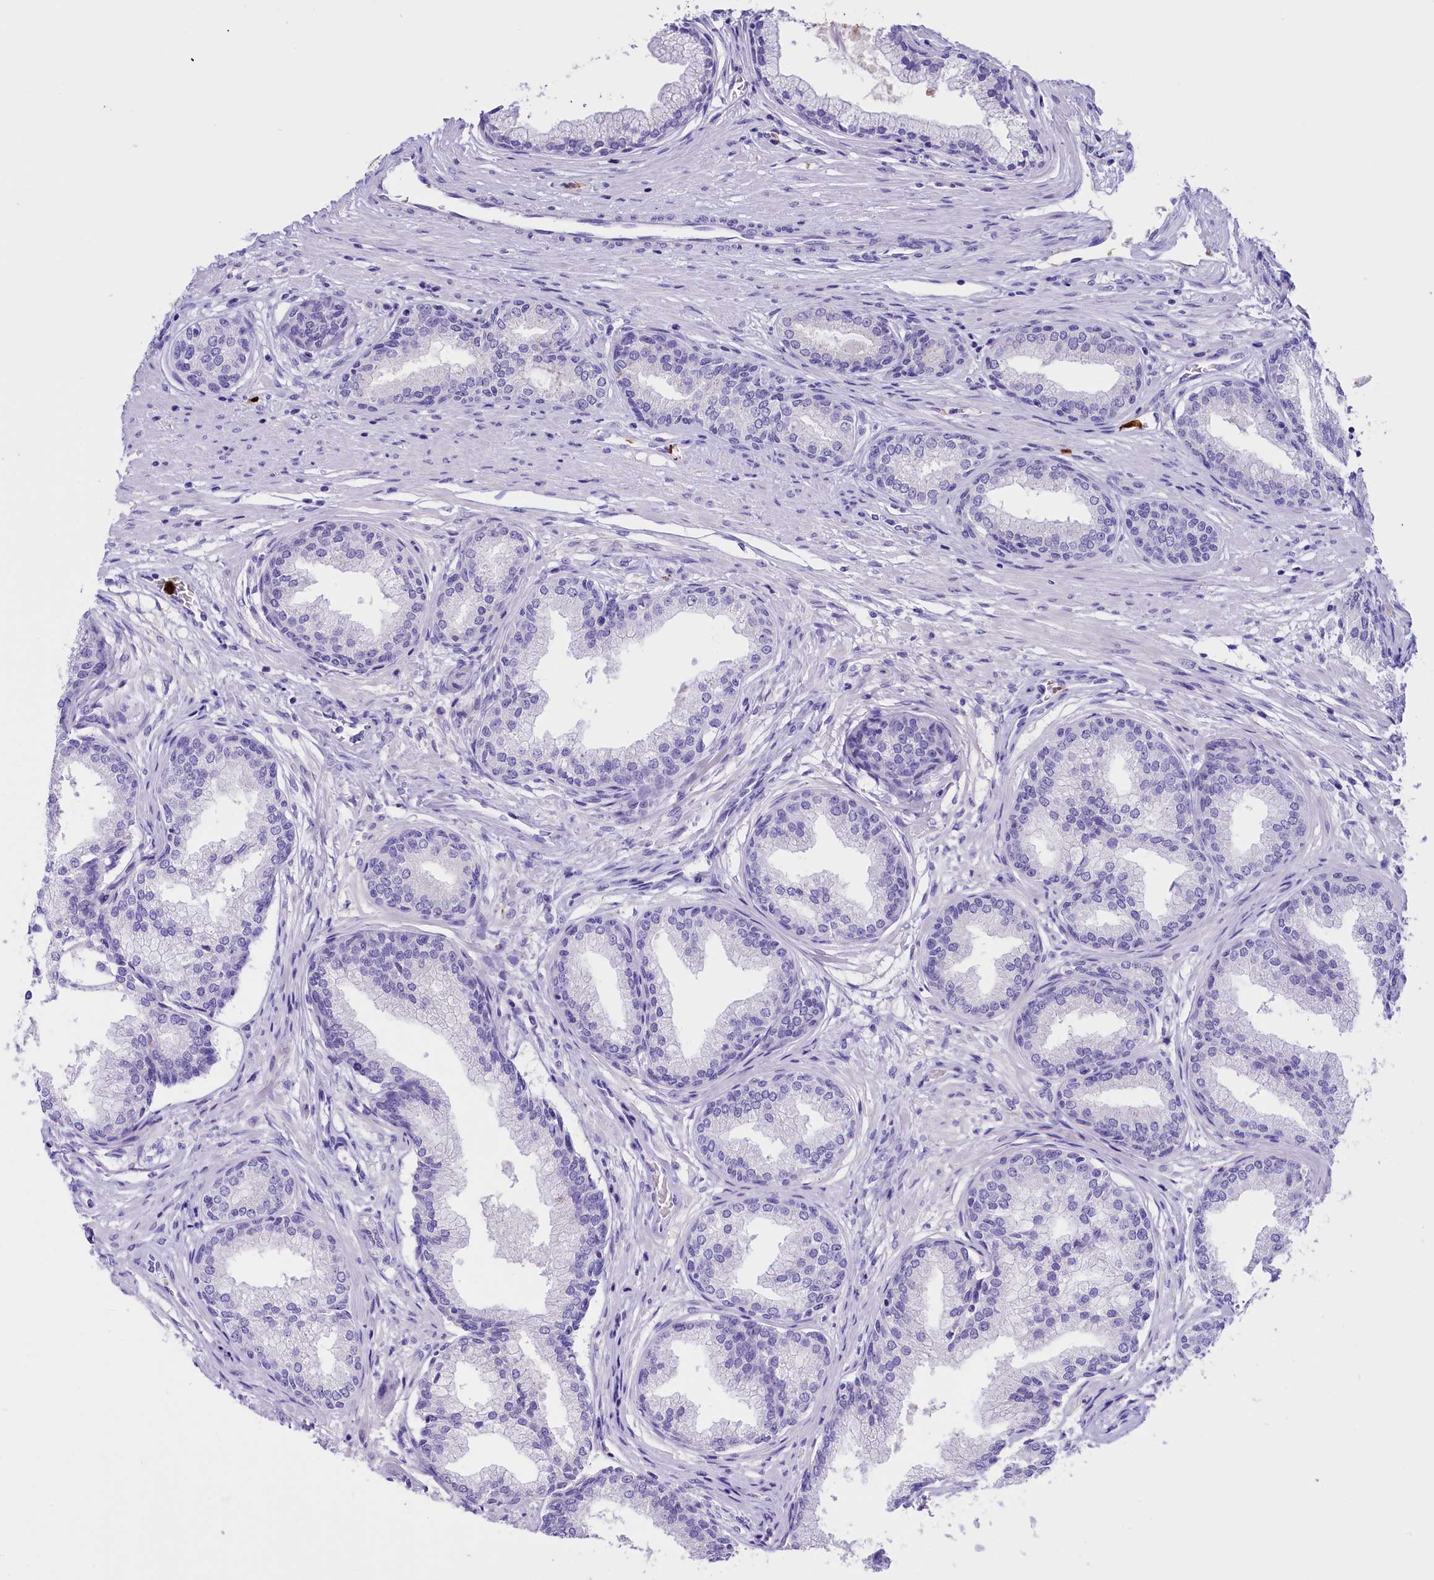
{"staining": {"intensity": "negative", "quantity": "none", "location": "none"}, "tissue": "prostate cancer", "cell_type": "Tumor cells", "image_type": "cancer", "snomed": [{"axis": "morphology", "description": "Adenocarcinoma, High grade"}, {"axis": "topography", "description": "Prostate"}], "caption": "Image shows no significant protein staining in tumor cells of prostate cancer. The staining is performed using DAB (3,3'-diaminobenzidine) brown chromogen with nuclei counter-stained in using hematoxylin.", "gene": "CLC", "patient": {"sex": "male", "age": 67}}